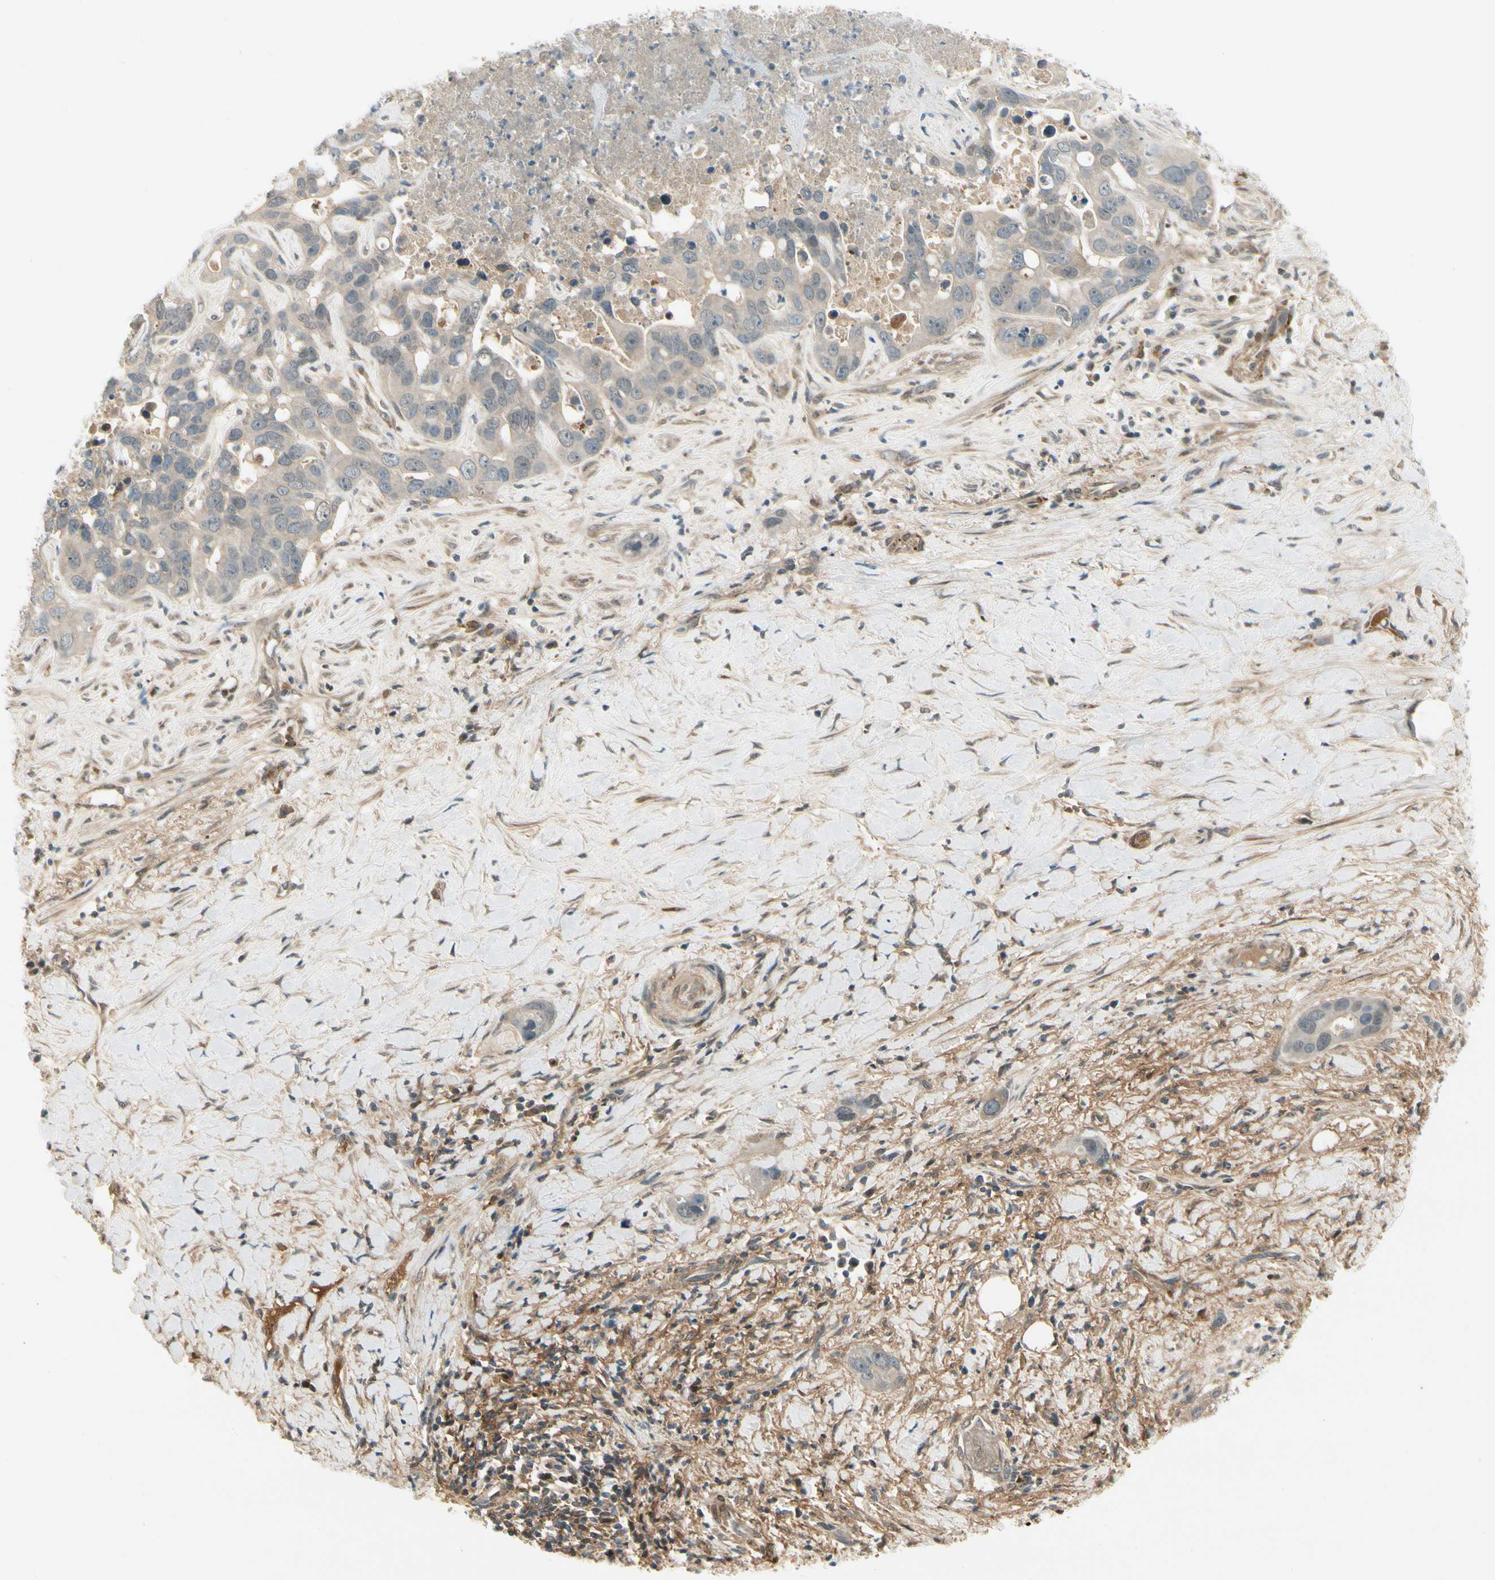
{"staining": {"intensity": "weak", "quantity": "<25%", "location": "cytoplasmic/membranous"}, "tissue": "liver cancer", "cell_type": "Tumor cells", "image_type": "cancer", "snomed": [{"axis": "morphology", "description": "Cholangiocarcinoma"}, {"axis": "topography", "description": "Liver"}], "caption": "A high-resolution histopathology image shows immunohistochemistry staining of liver cholangiocarcinoma, which exhibits no significant staining in tumor cells.", "gene": "EPHB3", "patient": {"sex": "female", "age": 65}}